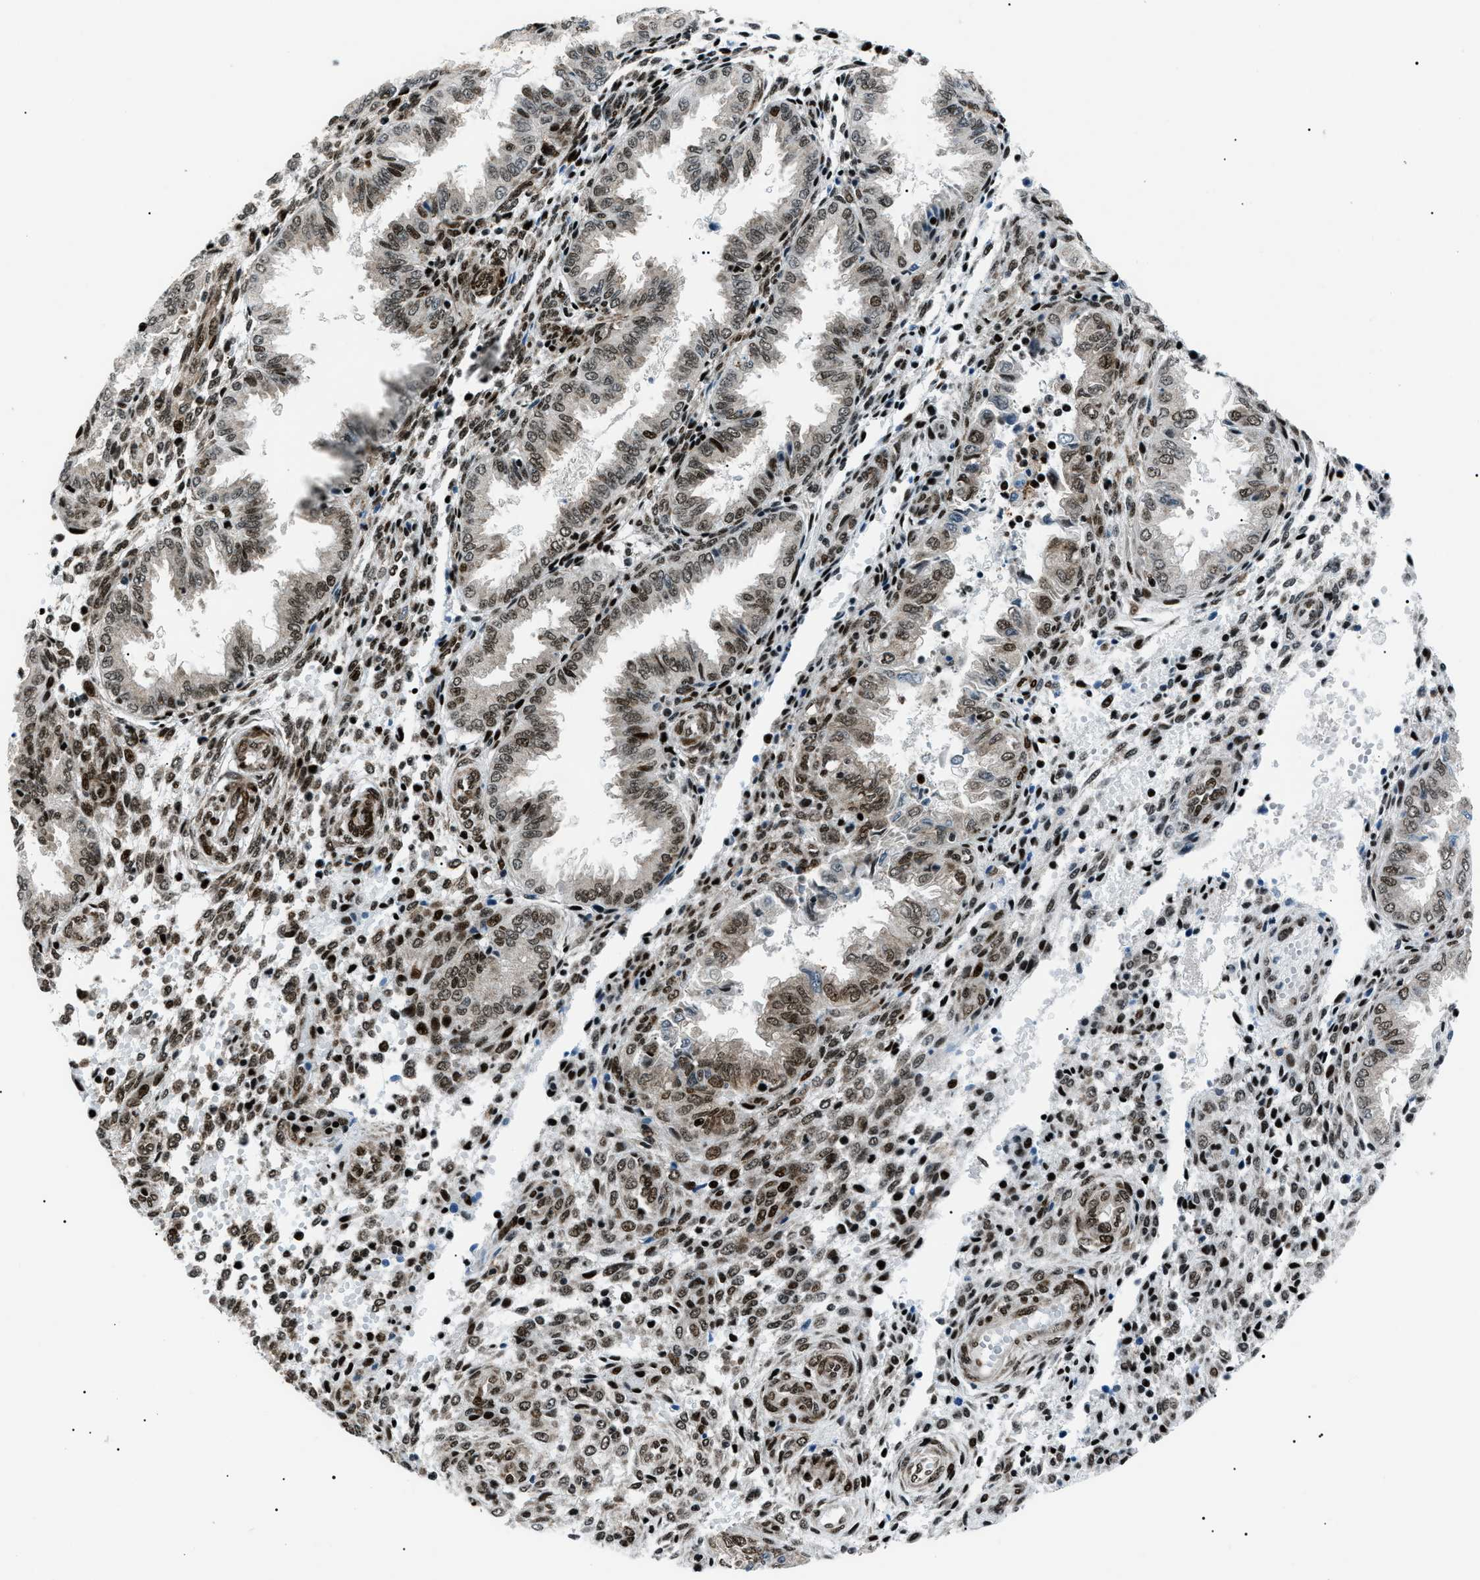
{"staining": {"intensity": "strong", "quantity": "25%-75%", "location": "nuclear"}, "tissue": "endometrium", "cell_type": "Cells in endometrial stroma", "image_type": "normal", "snomed": [{"axis": "morphology", "description": "Normal tissue, NOS"}, {"axis": "topography", "description": "Endometrium"}], "caption": "An IHC photomicrograph of benign tissue is shown. Protein staining in brown shows strong nuclear positivity in endometrium within cells in endometrial stroma.", "gene": "HNRNPK", "patient": {"sex": "female", "age": 33}}